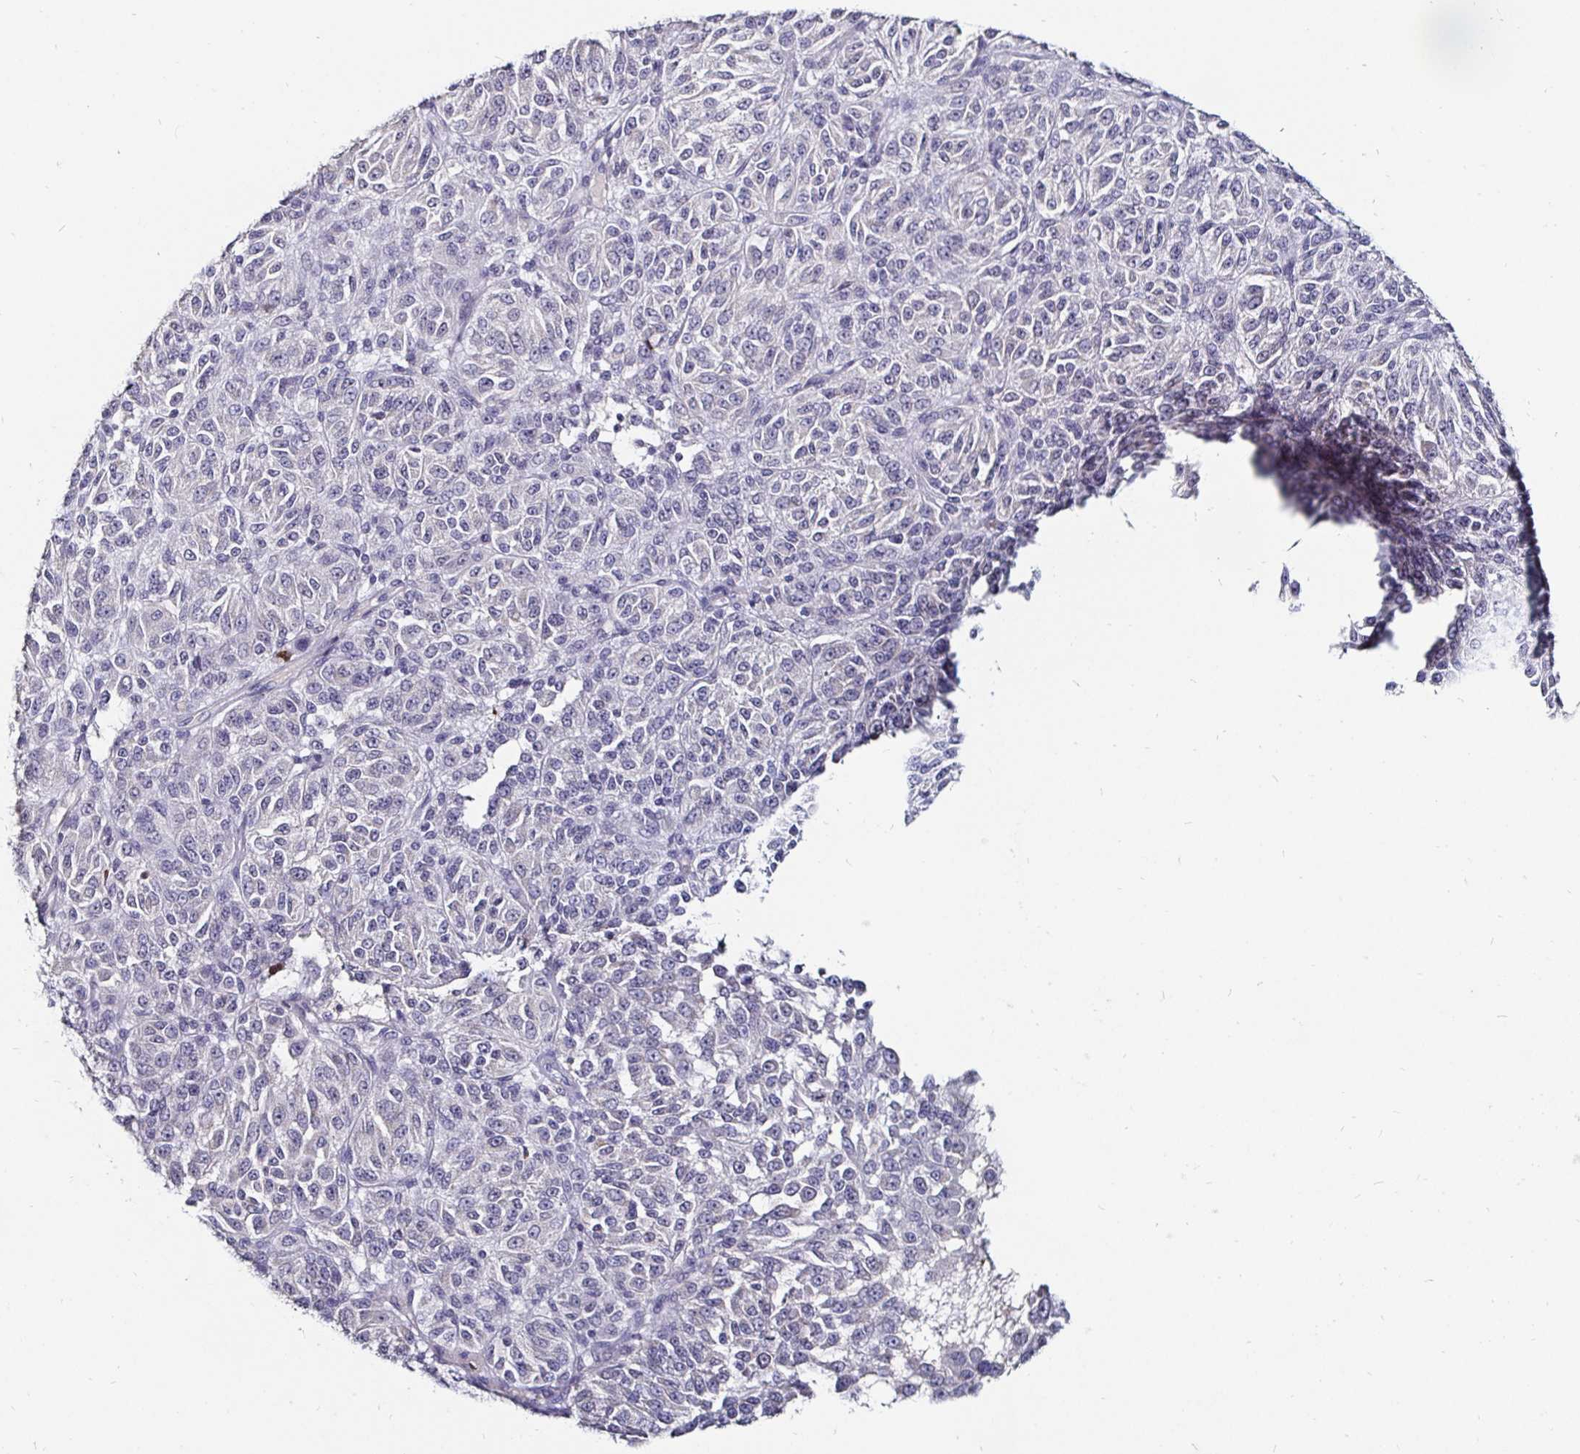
{"staining": {"intensity": "negative", "quantity": "none", "location": "none"}, "tissue": "melanoma", "cell_type": "Tumor cells", "image_type": "cancer", "snomed": [{"axis": "morphology", "description": "Malignant melanoma, Metastatic site"}, {"axis": "topography", "description": "Brain"}], "caption": "The immunohistochemistry micrograph has no significant staining in tumor cells of melanoma tissue.", "gene": "FAIM2", "patient": {"sex": "female", "age": 56}}